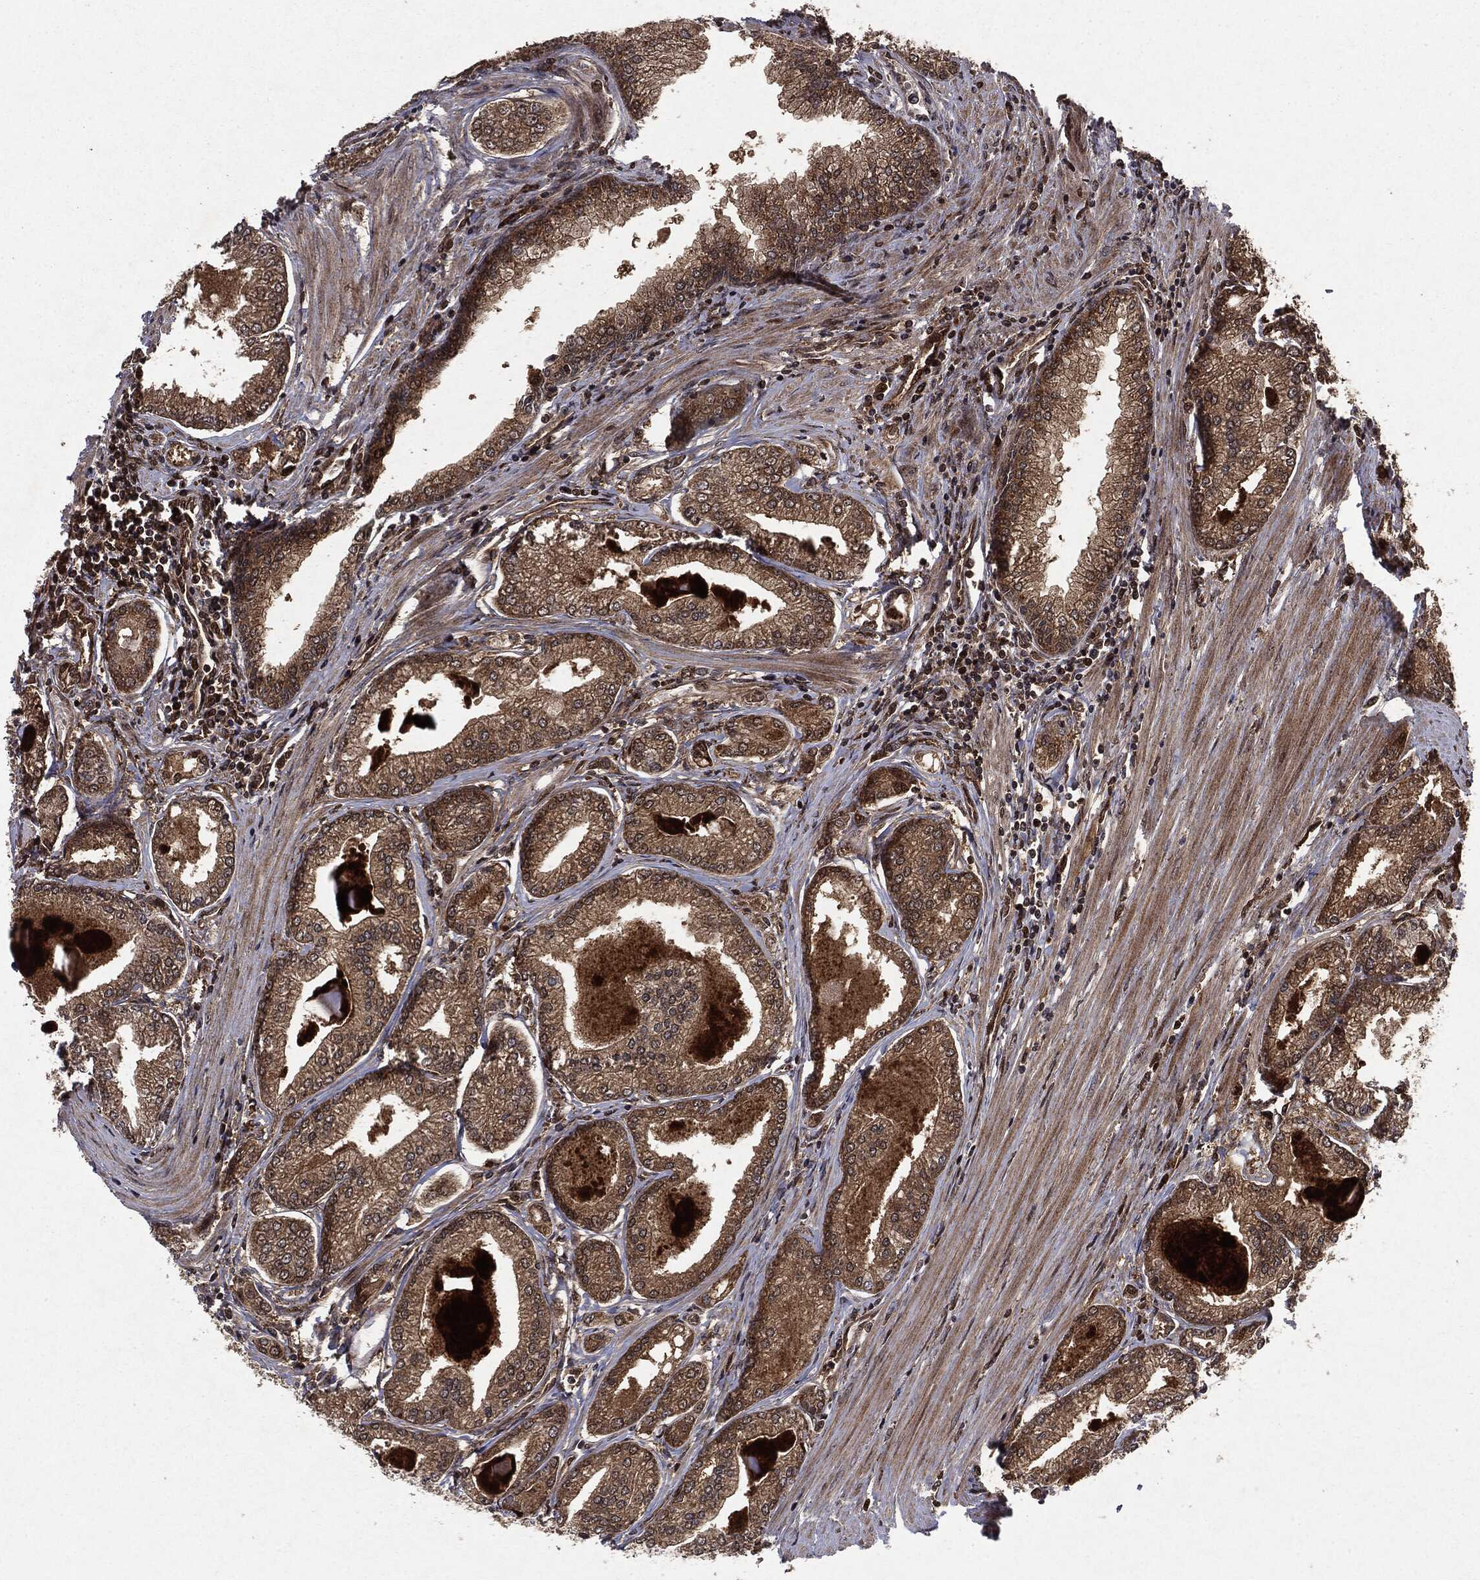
{"staining": {"intensity": "weak", "quantity": ">75%", "location": "cytoplasmic/membranous"}, "tissue": "prostate cancer", "cell_type": "Tumor cells", "image_type": "cancer", "snomed": [{"axis": "morphology", "description": "Adenocarcinoma, Low grade"}, {"axis": "topography", "description": "Prostate"}], "caption": "DAB (3,3'-diaminobenzidine) immunohistochemical staining of human prostate cancer shows weak cytoplasmic/membranous protein staining in about >75% of tumor cells.", "gene": "OTUB1", "patient": {"sex": "male", "age": 72}}